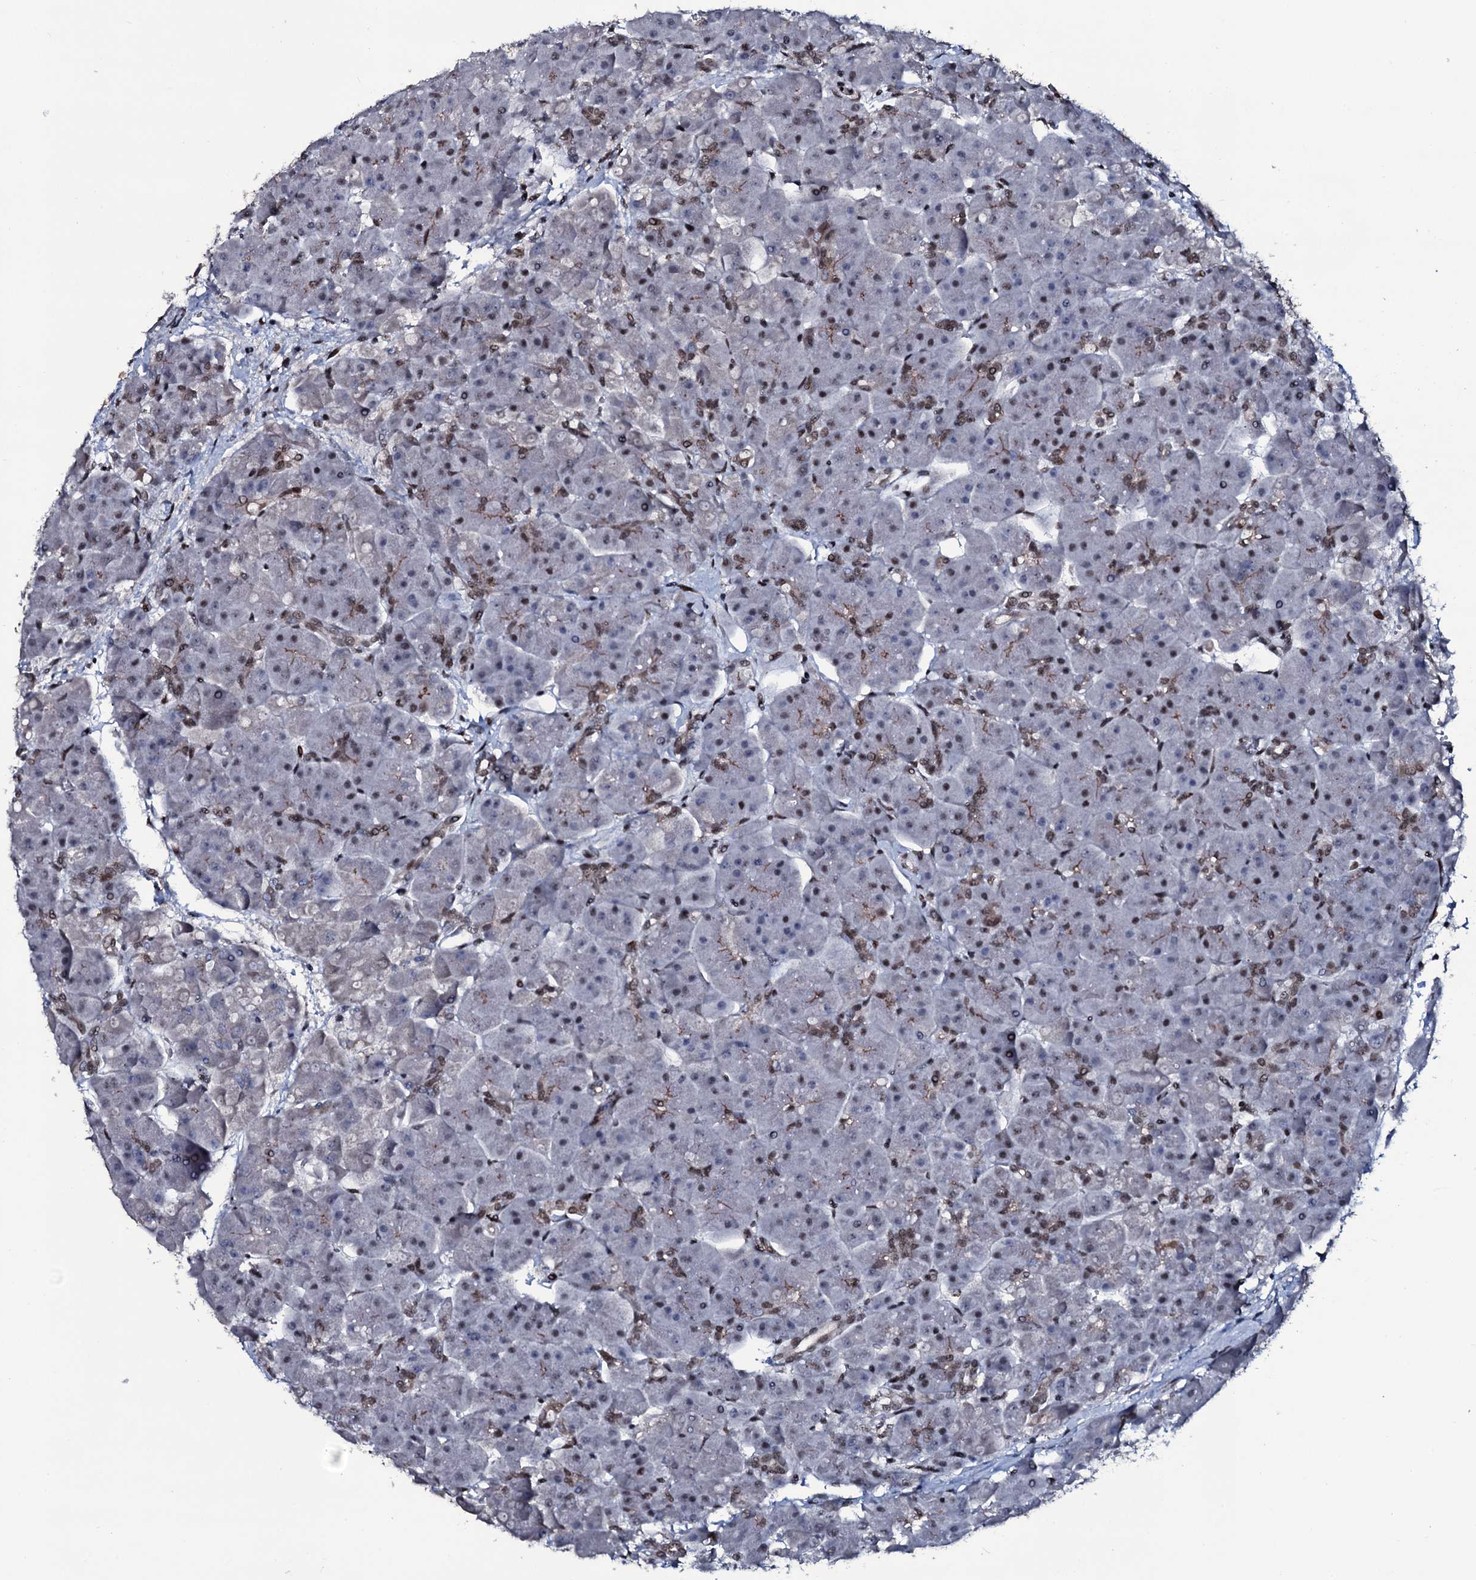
{"staining": {"intensity": "moderate", "quantity": "<25%", "location": "nuclear"}, "tissue": "pancreas", "cell_type": "Exocrine glandular cells", "image_type": "normal", "snomed": [{"axis": "morphology", "description": "Normal tissue, NOS"}, {"axis": "topography", "description": "Pancreas"}], "caption": "This is a photomicrograph of immunohistochemistry (IHC) staining of normal pancreas, which shows moderate staining in the nuclear of exocrine glandular cells.", "gene": "ZMIZ2", "patient": {"sex": "male", "age": 66}}